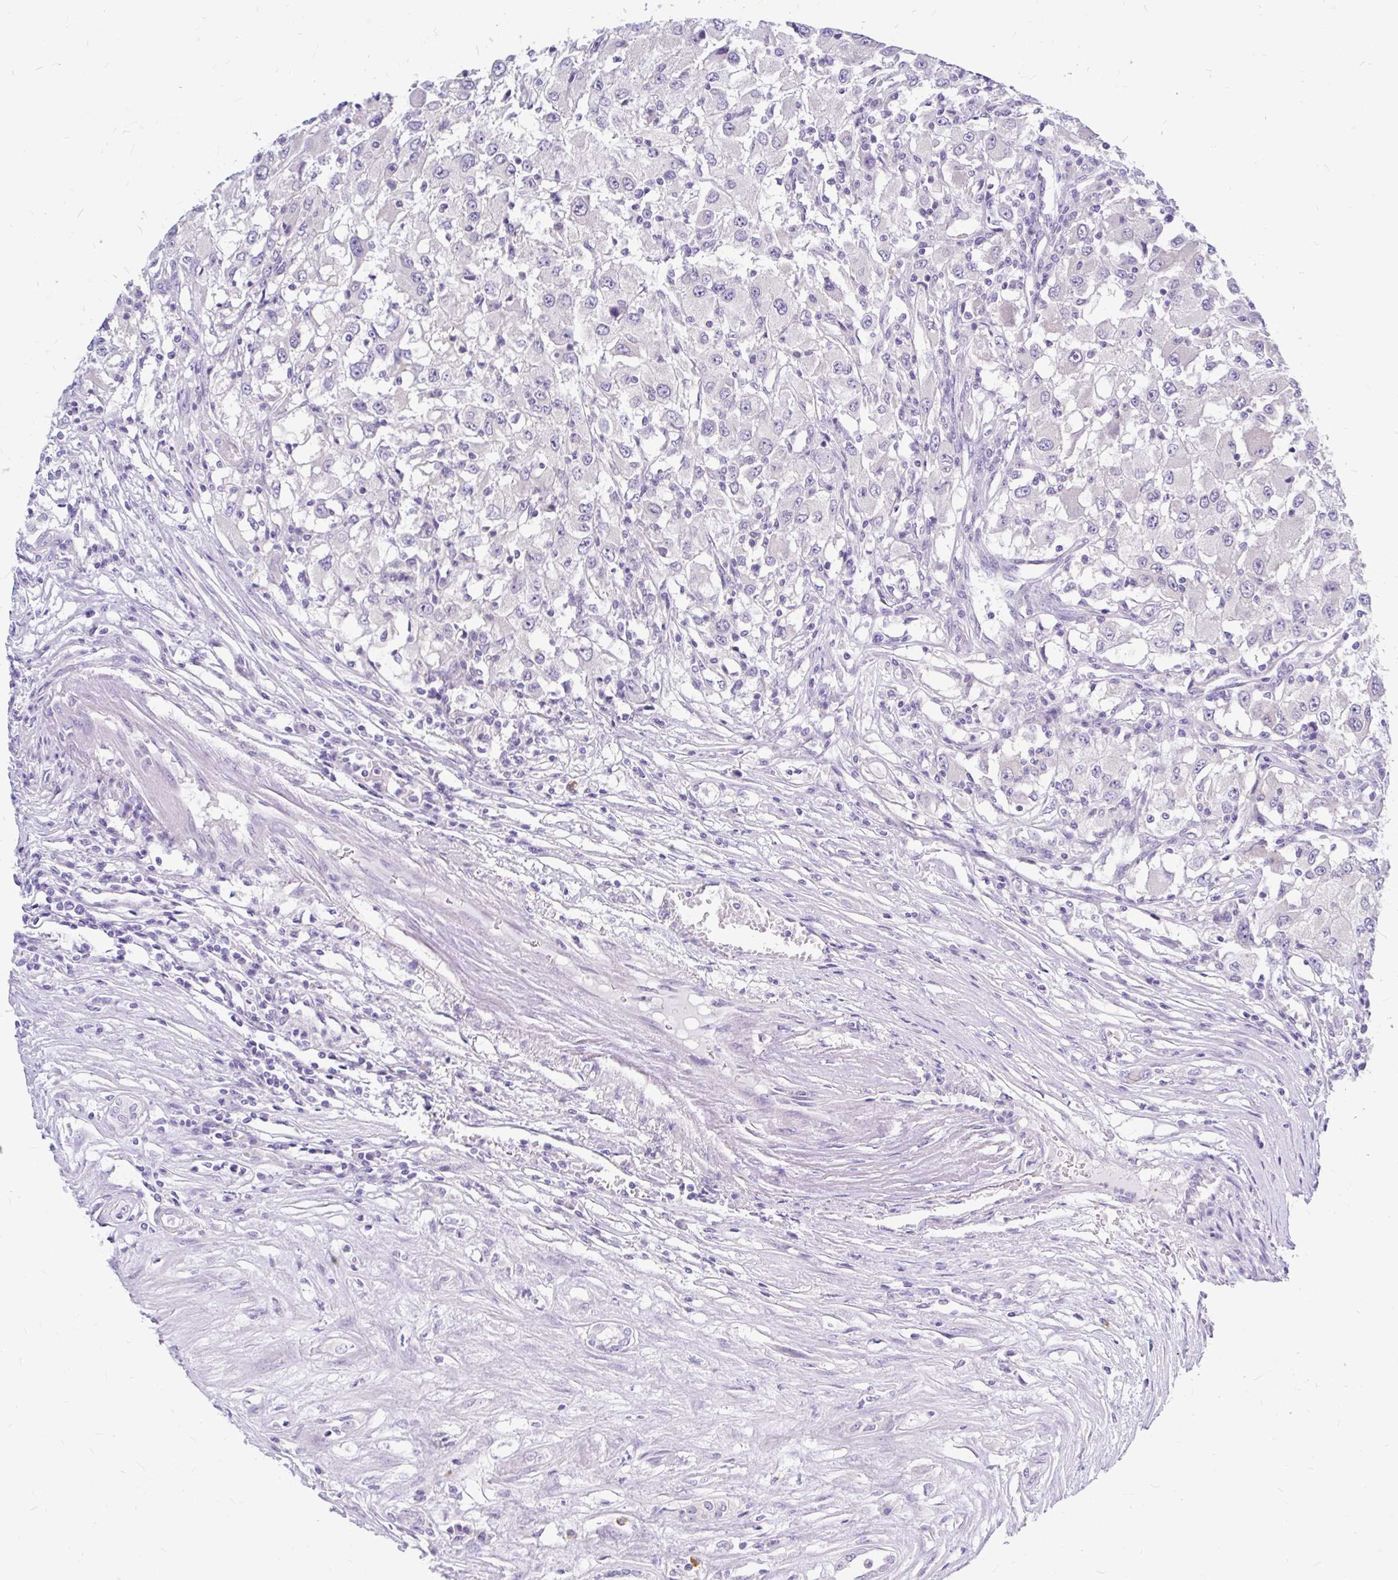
{"staining": {"intensity": "negative", "quantity": "none", "location": "none"}, "tissue": "renal cancer", "cell_type": "Tumor cells", "image_type": "cancer", "snomed": [{"axis": "morphology", "description": "Adenocarcinoma, NOS"}, {"axis": "topography", "description": "Kidney"}], "caption": "Immunohistochemistry micrograph of neoplastic tissue: human renal adenocarcinoma stained with DAB demonstrates no significant protein positivity in tumor cells.", "gene": "MAP1LC3A", "patient": {"sex": "female", "age": 67}}